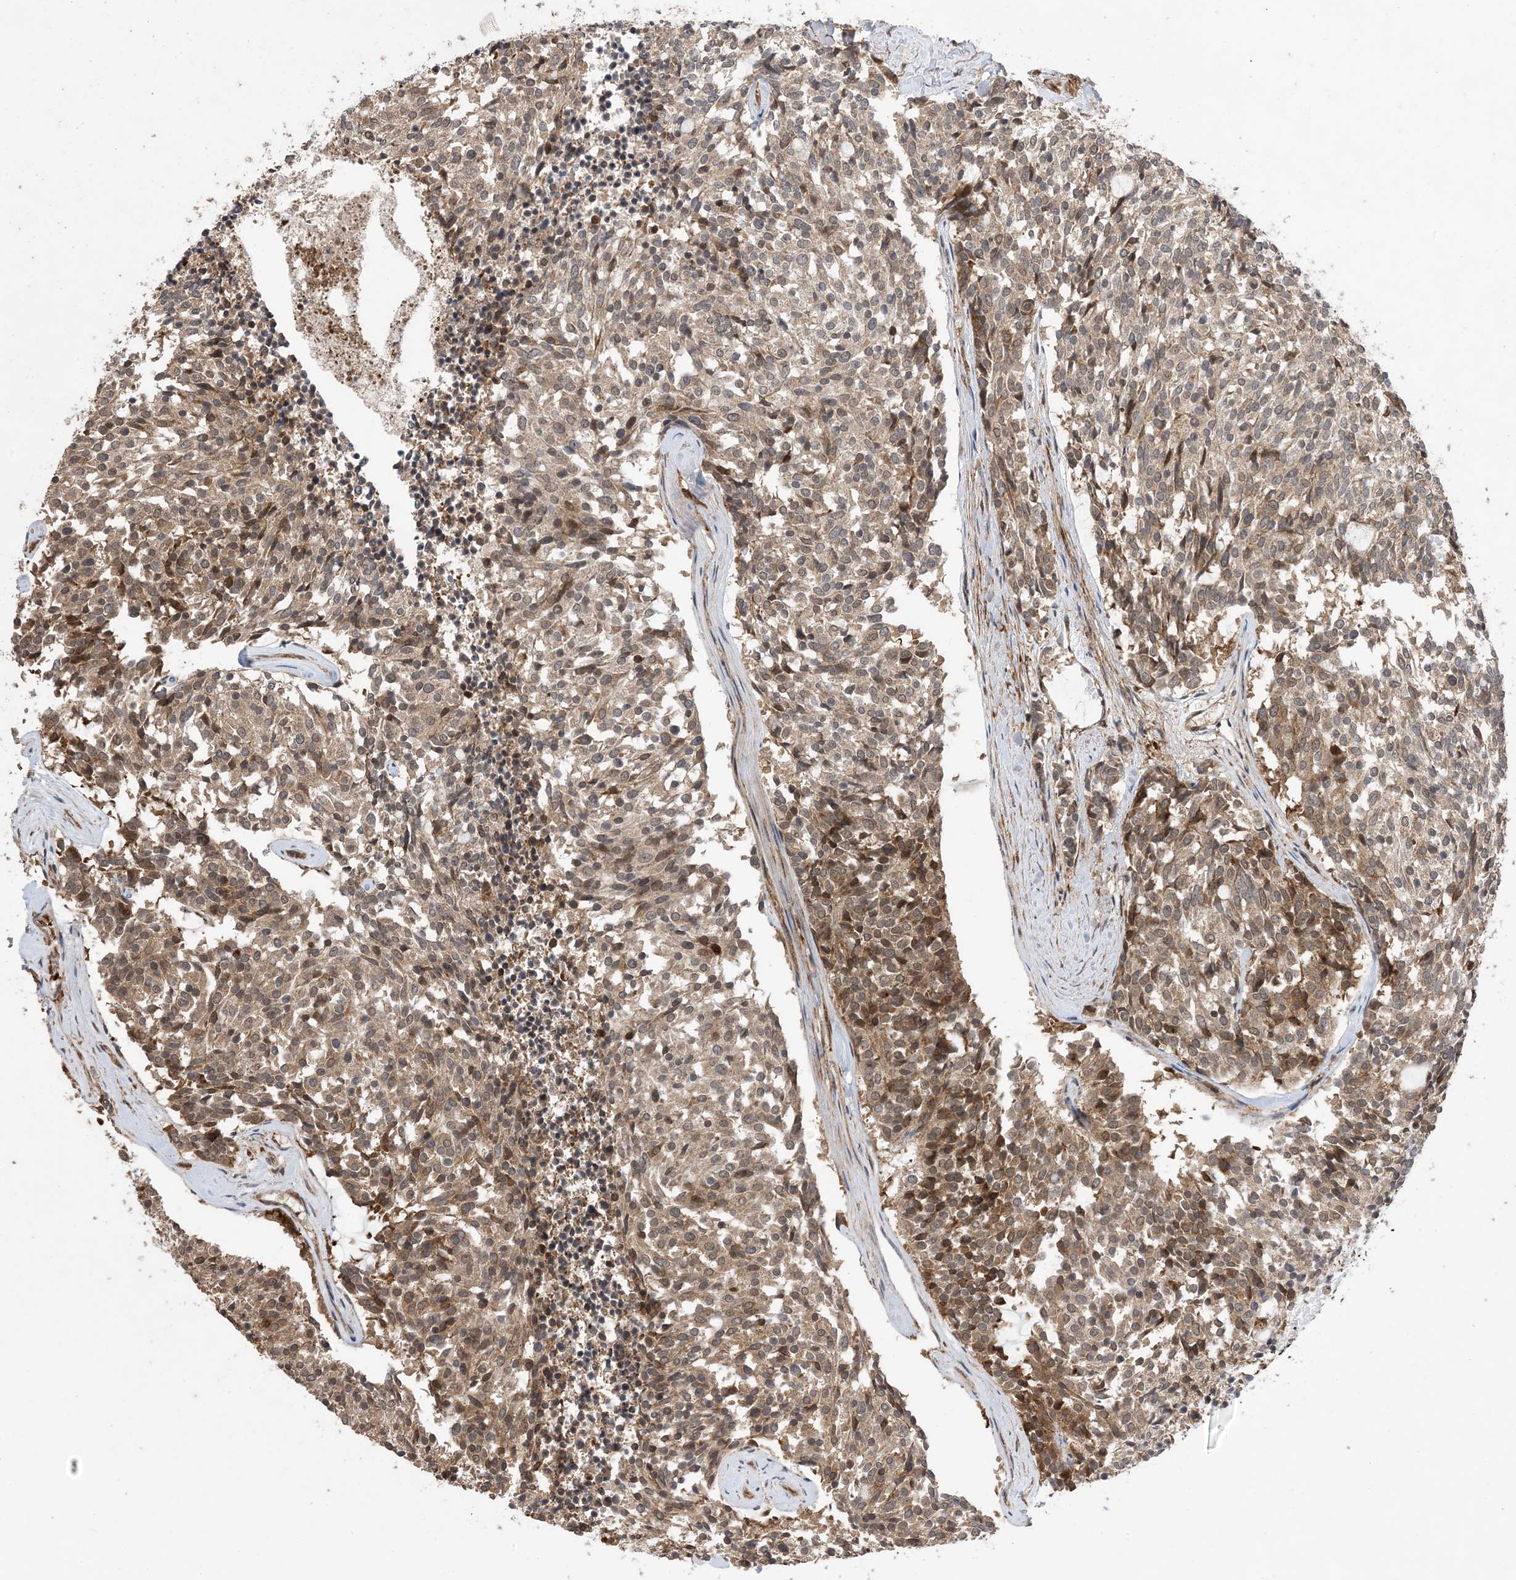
{"staining": {"intensity": "moderate", "quantity": ">75%", "location": "cytoplasmic/membranous"}, "tissue": "carcinoid", "cell_type": "Tumor cells", "image_type": "cancer", "snomed": [{"axis": "morphology", "description": "Carcinoid, malignant, NOS"}, {"axis": "topography", "description": "Pancreas"}], "caption": "Immunohistochemistry (DAB (3,3'-diaminobenzidine)) staining of malignant carcinoid reveals moderate cytoplasmic/membranous protein positivity in approximately >75% of tumor cells.", "gene": "ZNF511", "patient": {"sex": "female", "age": 54}}